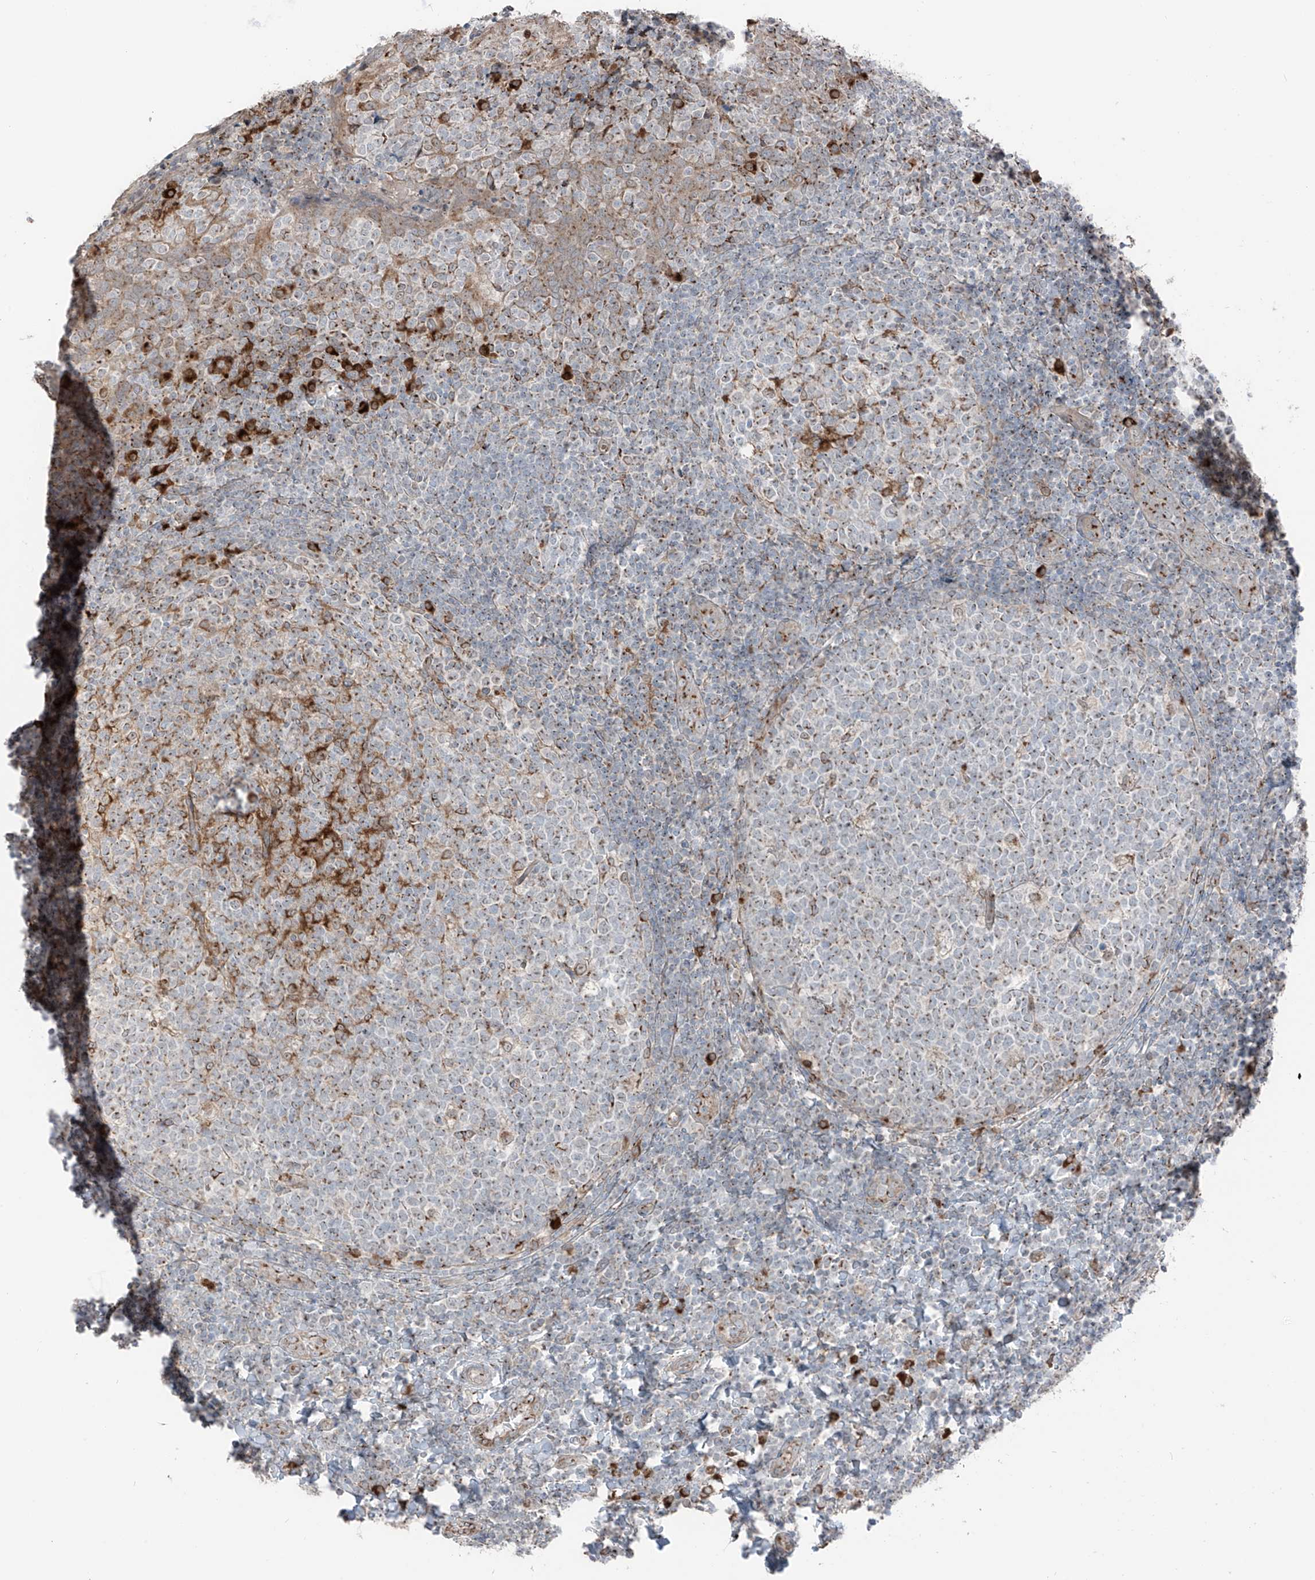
{"staining": {"intensity": "moderate", "quantity": "25%-75%", "location": "cytoplasmic/membranous"}, "tissue": "tonsil", "cell_type": "Germinal center cells", "image_type": "normal", "snomed": [{"axis": "morphology", "description": "Normal tissue, NOS"}, {"axis": "topography", "description": "Tonsil"}], "caption": "Immunohistochemistry (IHC) of benign human tonsil reveals medium levels of moderate cytoplasmic/membranous expression in about 25%-75% of germinal center cells.", "gene": "ERLEC1", "patient": {"sex": "female", "age": 19}}